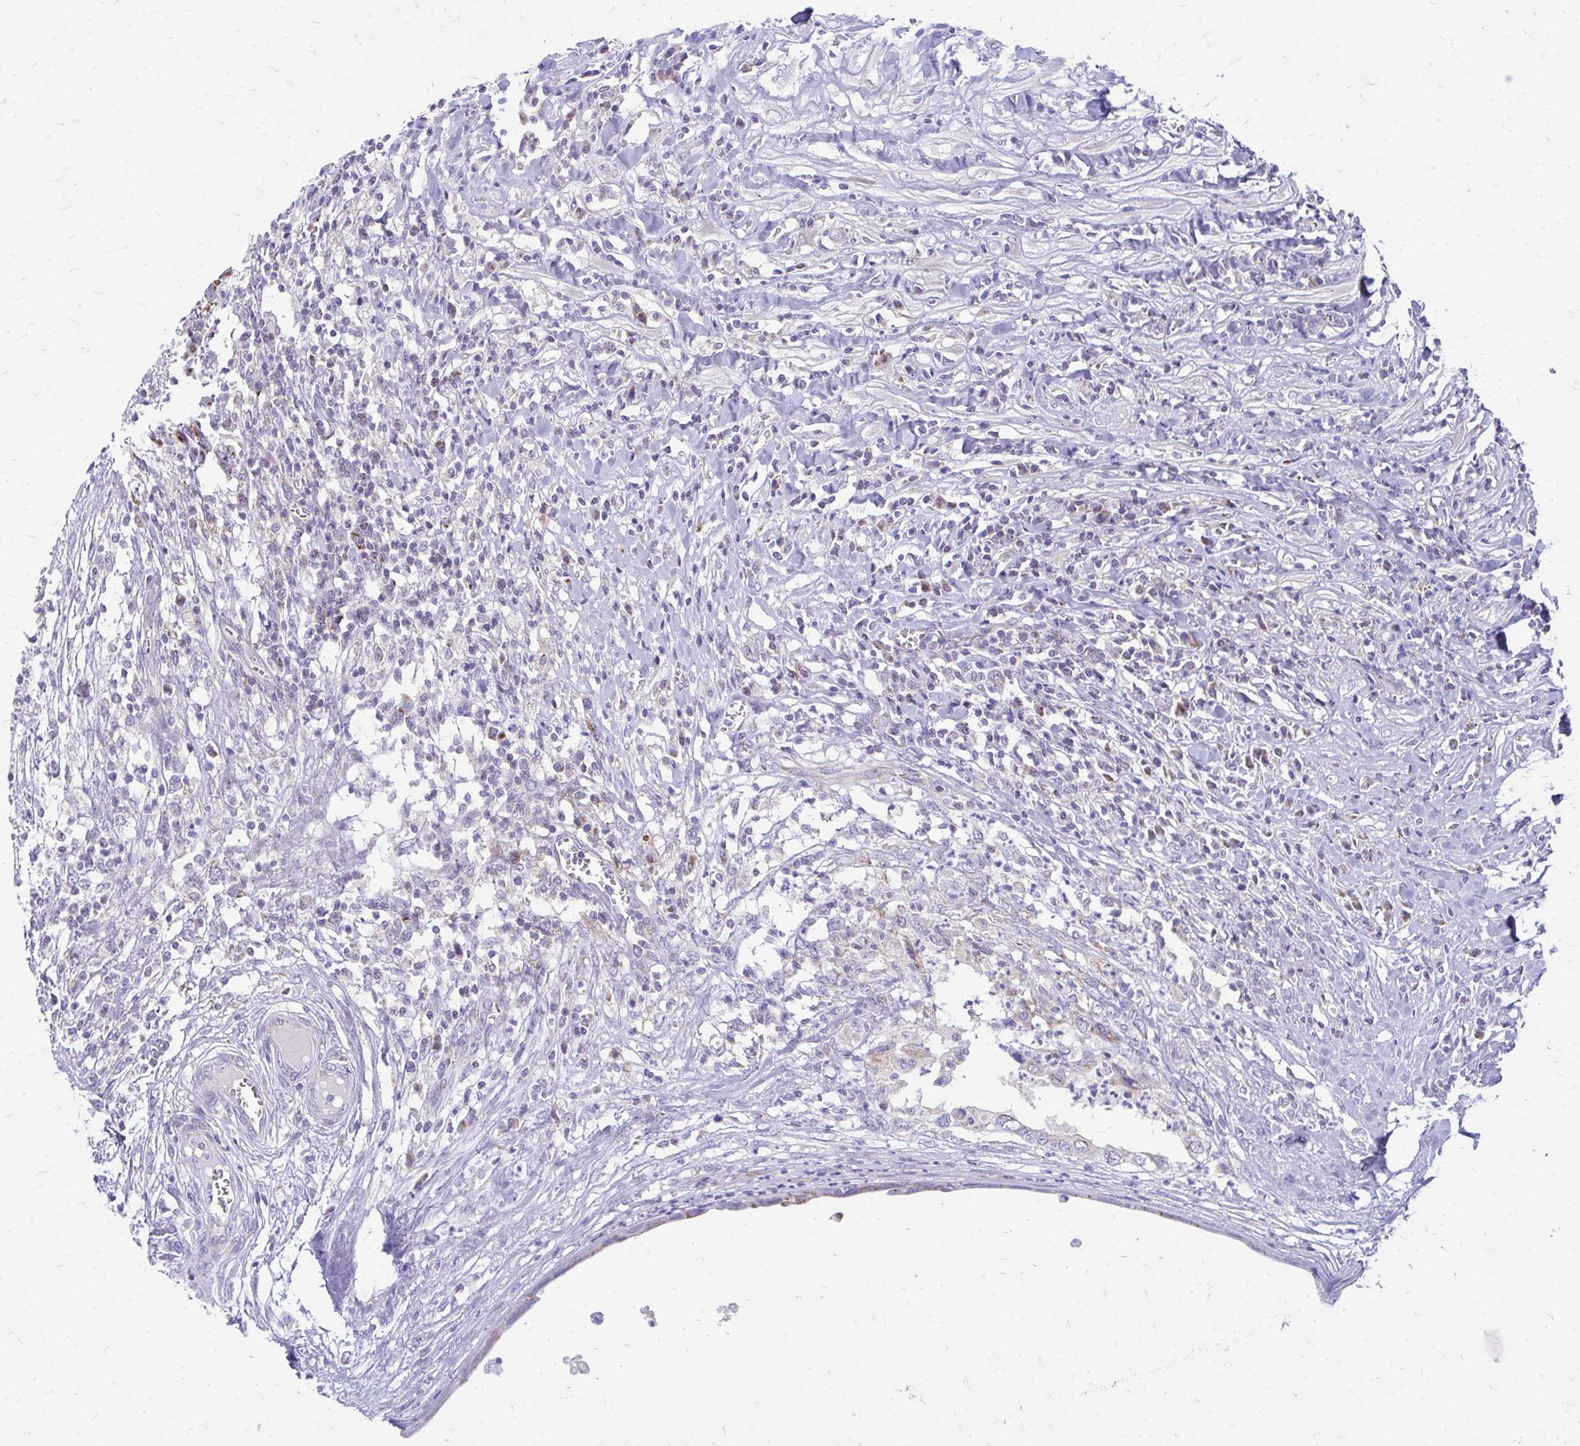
{"staining": {"intensity": "negative", "quantity": "none", "location": "none"}, "tissue": "testis cancer", "cell_type": "Tumor cells", "image_type": "cancer", "snomed": [{"axis": "morphology", "description": "Seminoma, NOS"}, {"axis": "morphology", "description": "Carcinoma, Embryonal, NOS"}, {"axis": "topography", "description": "Testis"}], "caption": "Tumor cells are negative for brown protein staining in embryonal carcinoma (testis).", "gene": "MRPL19", "patient": {"sex": "male", "age": 29}}